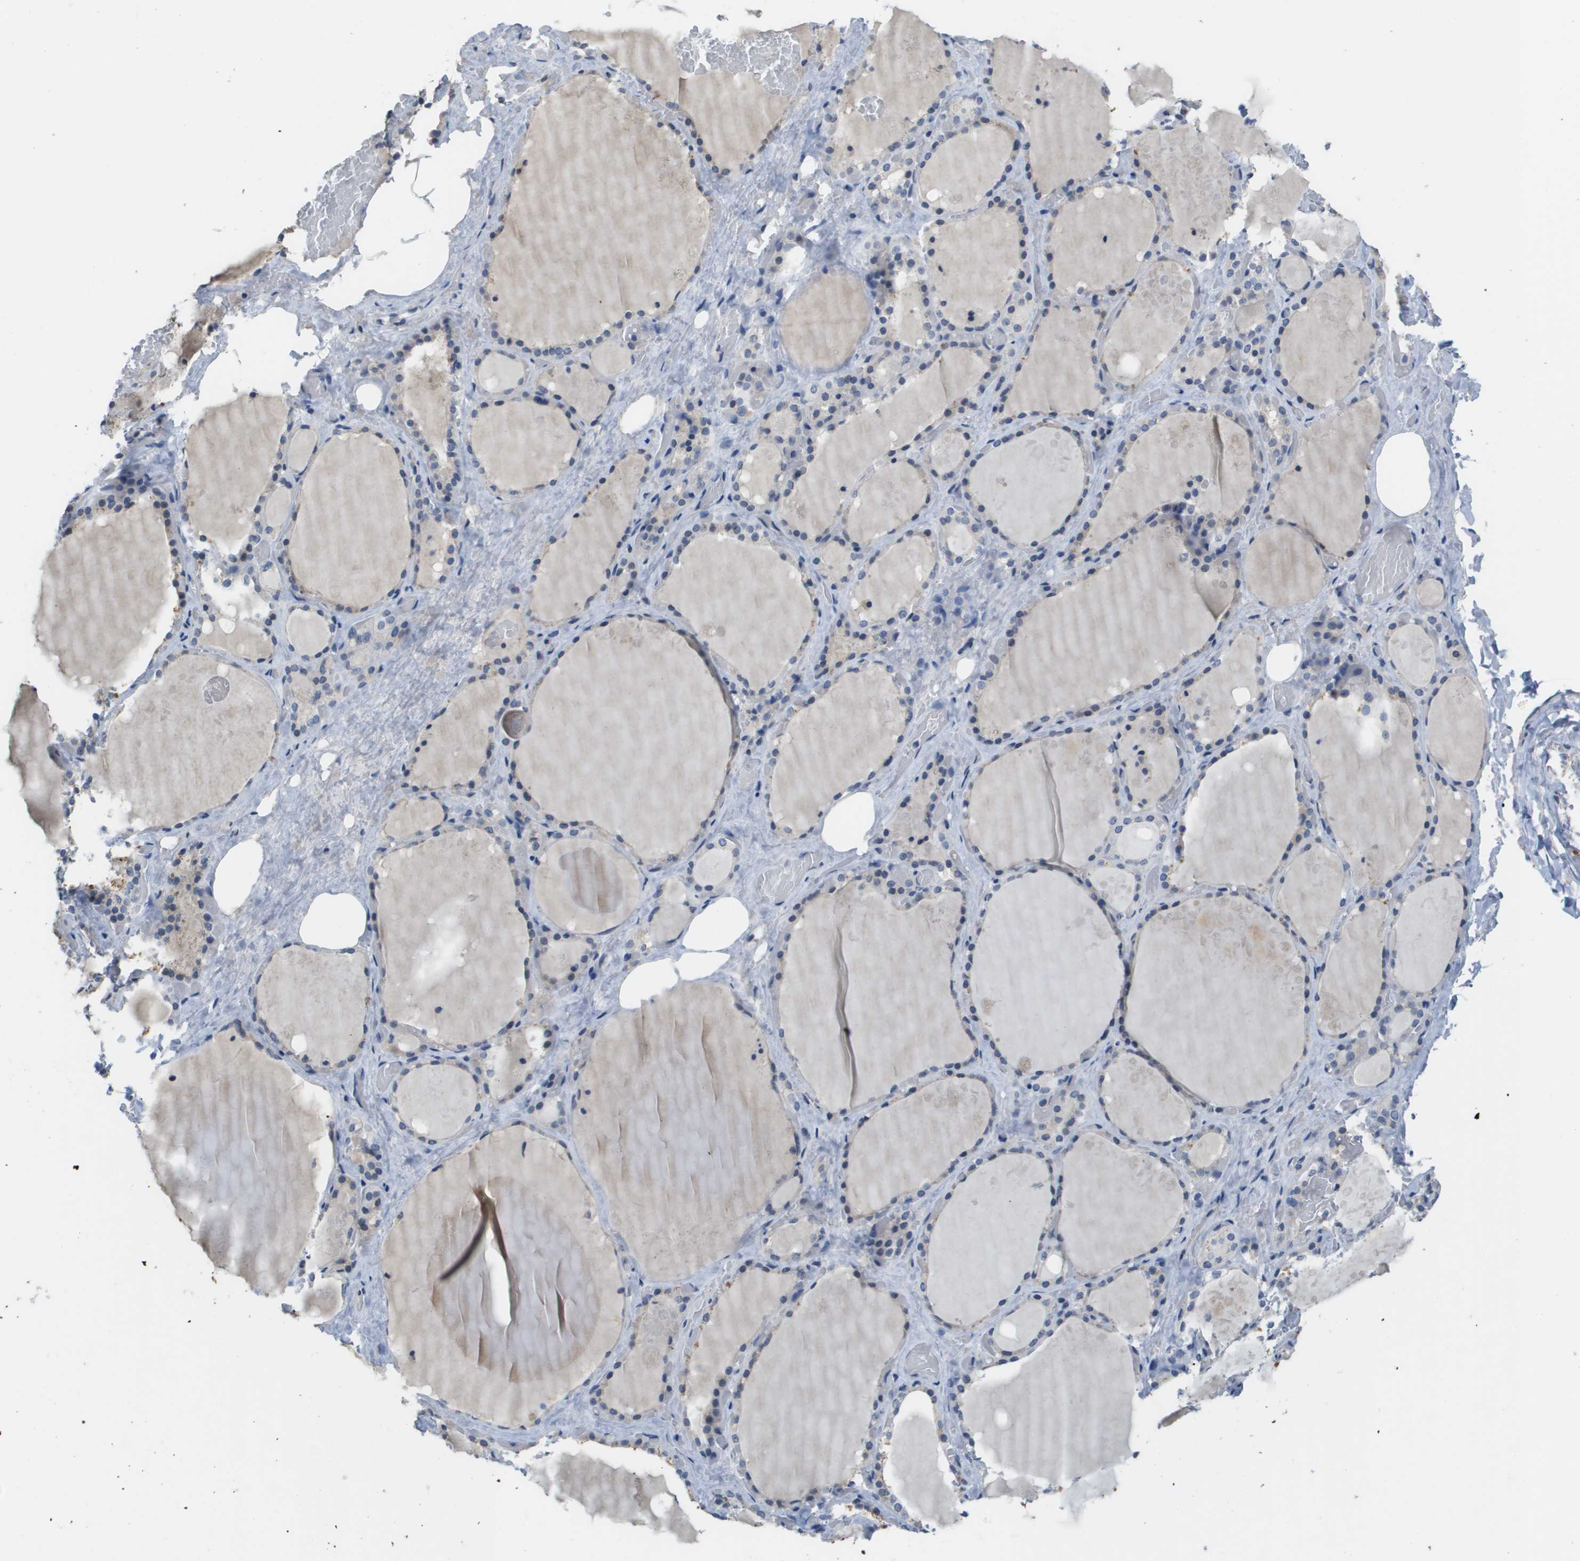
{"staining": {"intensity": "weak", "quantity": "<25%", "location": "cytoplasmic/membranous"}, "tissue": "thyroid gland", "cell_type": "Glandular cells", "image_type": "normal", "snomed": [{"axis": "morphology", "description": "Normal tissue, NOS"}, {"axis": "topography", "description": "Thyroid gland"}], "caption": "A high-resolution photomicrograph shows IHC staining of unremarkable thyroid gland, which exhibits no significant positivity in glandular cells. Brightfield microscopy of immunohistochemistry stained with DAB (3,3'-diaminobenzidine) (brown) and hematoxylin (blue), captured at high magnification.", "gene": "CAPN11", "patient": {"sex": "male", "age": 61}}